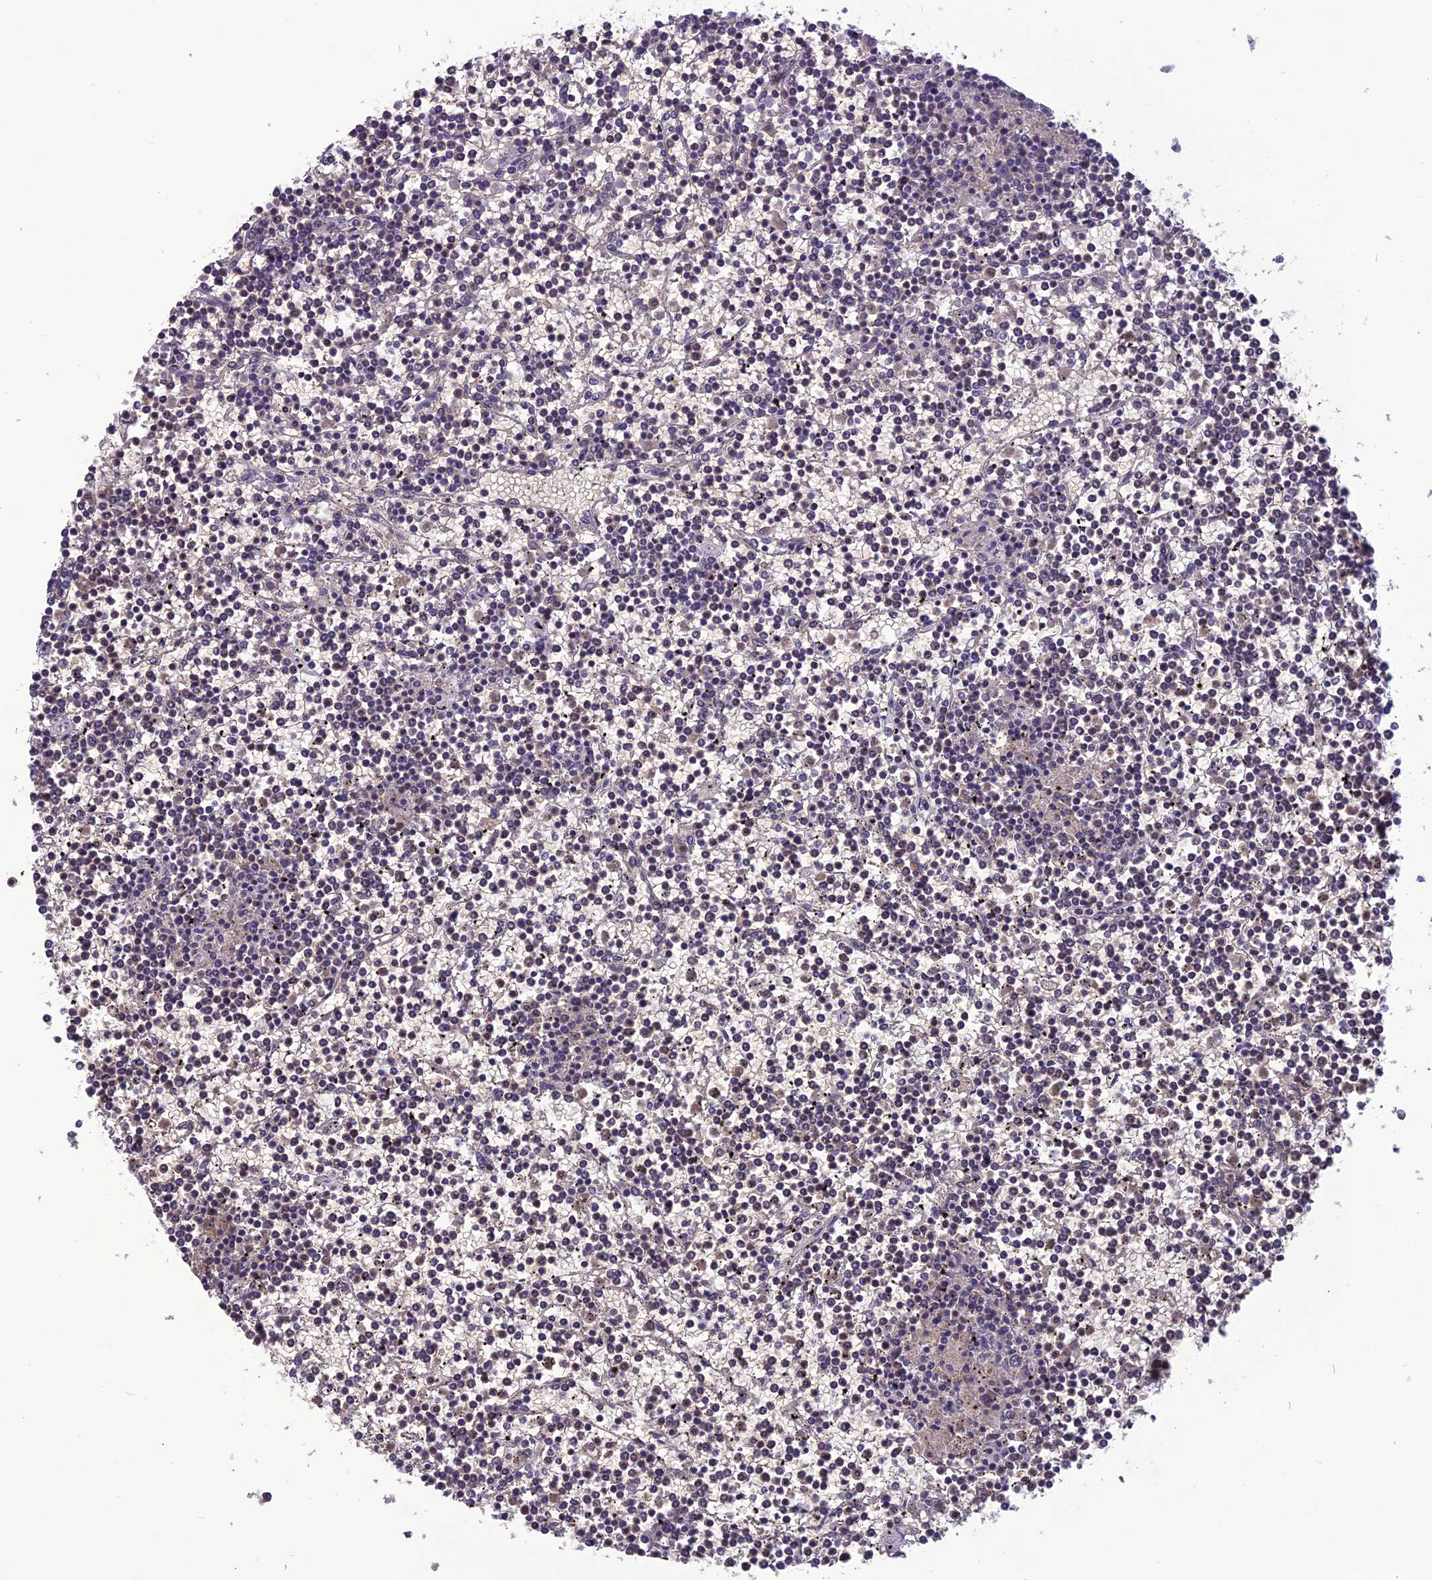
{"staining": {"intensity": "negative", "quantity": "none", "location": "none"}, "tissue": "lymphoma", "cell_type": "Tumor cells", "image_type": "cancer", "snomed": [{"axis": "morphology", "description": "Malignant lymphoma, non-Hodgkin's type, Low grade"}, {"axis": "topography", "description": "Spleen"}], "caption": "Immunohistochemistry (IHC) histopathology image of neoplastic tissue: human lymphoma stained with DAB exhibits no significant protein positivity in tumor cells.", "gene": "PSMF1", "patient": {"sex": "female", "age": 19}}